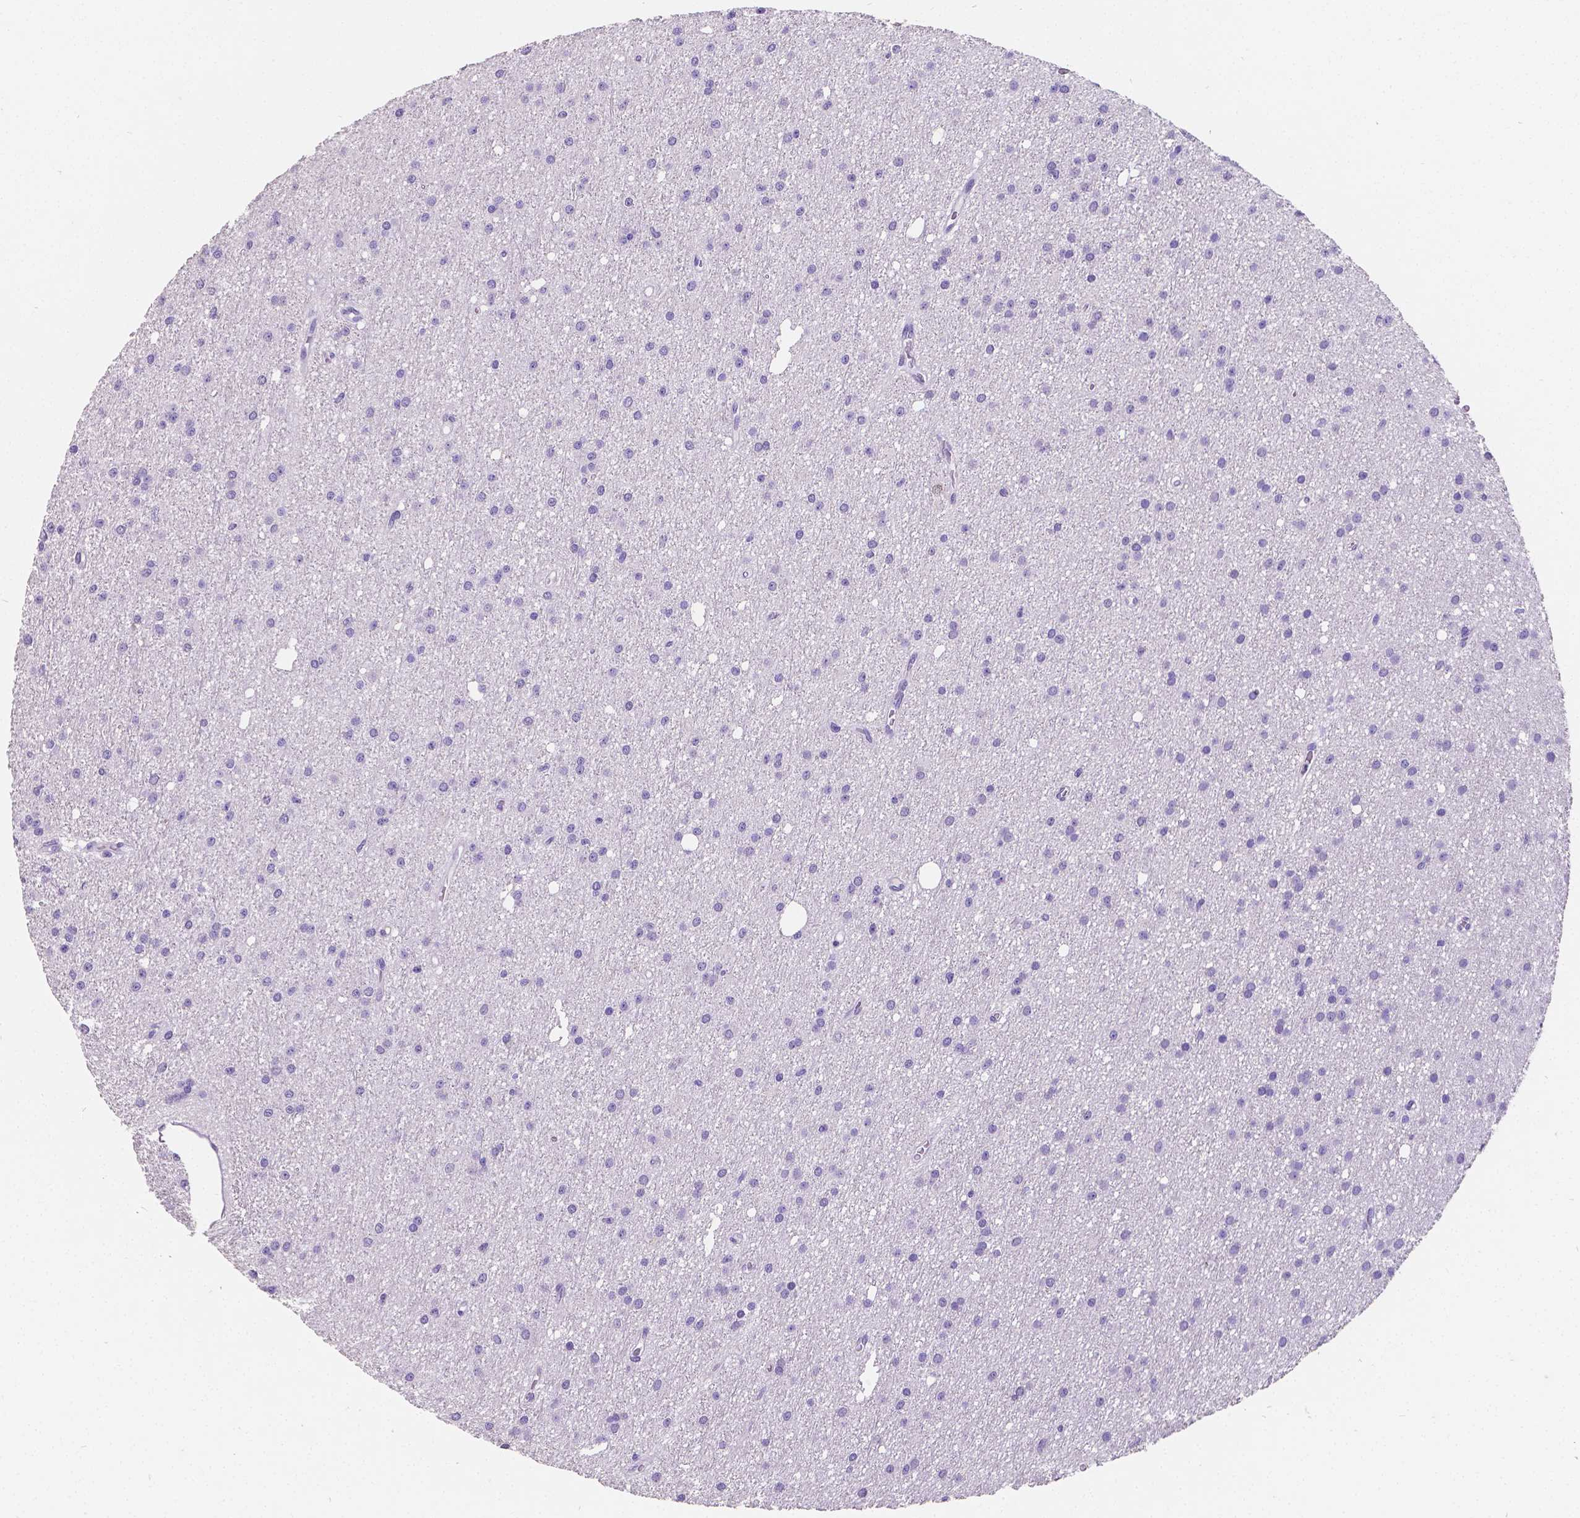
{"staining": {"intensity": "negative", "quantity": "none", "location": "none"}, "tissue": "glioma", "cell_type": "Tumor cells", "image_type": "cancer", "snomed": [{"axis": "morphology", "description": "Glioma, malignant, Low grade"}, {"axis": "topography", "description": "Brain"}], "caption": "This is a photomicrograph of immunohistochemistry (IHC) staining of malignant low-grade glioma, which shows no expression in tumor cells. The staining was performed using DAB to visualize the protein expression in brown, while the nuclei were stained in blue with hematoxylin (Magnification: 20x).", "gene": "SATB2", "patient": {"sex": "male", "age": 27}}